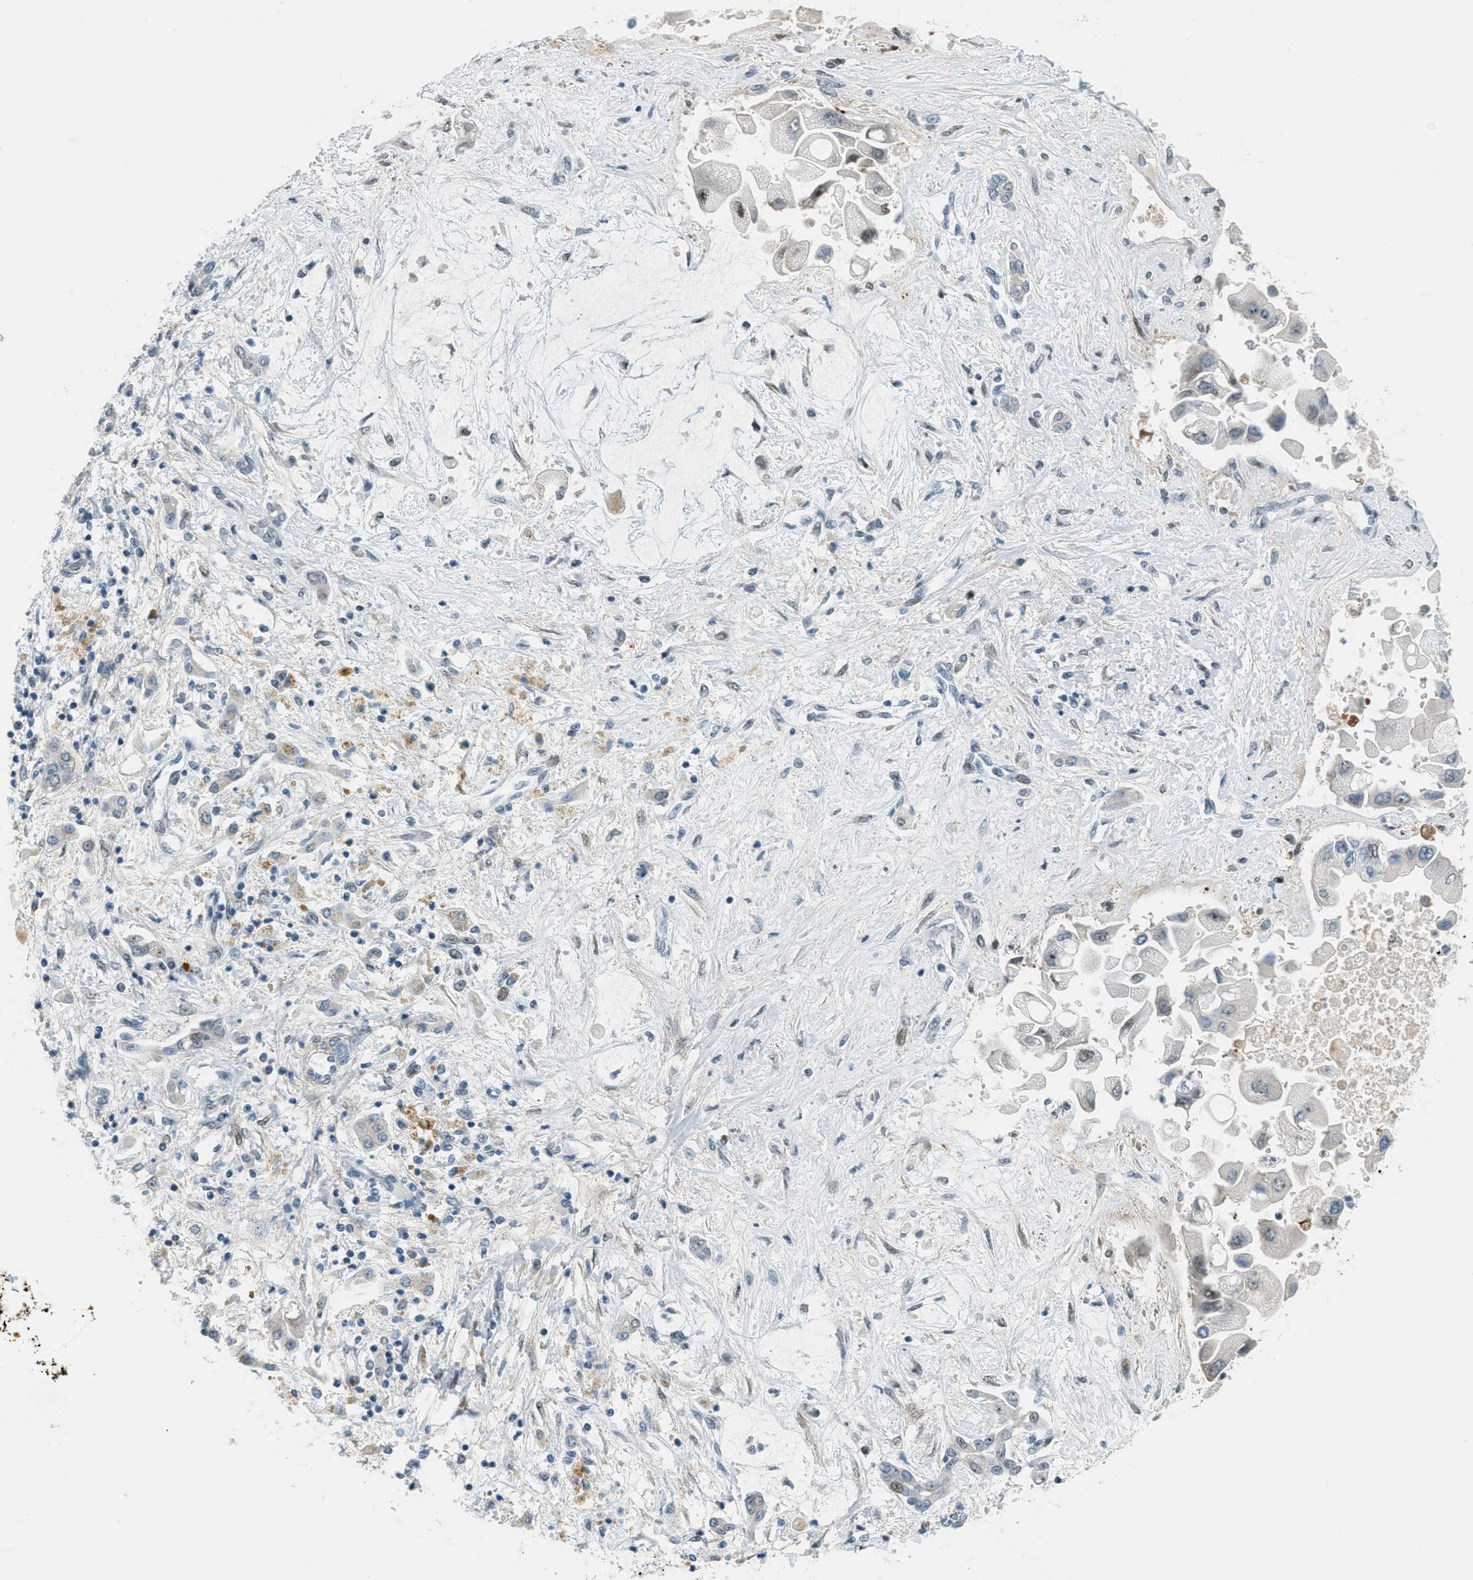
{"staining": {"intensity": "negative", "quantity": "none", "location": "none"}, "tissue": "liver cancer", "cell_type": "Tumor cells", "image_type": "cancer", "snomed": [{"axis": "morphology", "description": "Cholangiocarcinoma"}, {"axis": "topography", "description": "Liver"}], "caption": "Cholangiocarcinoma (liver) was stained to show a protein in brown. There is no significant positivity in tumor cells. (DAB immunohistochemistry with hematoxylin counter stain).", "gene": "ZDHHC23", "patient": {"sex": "male", "age": 50}}